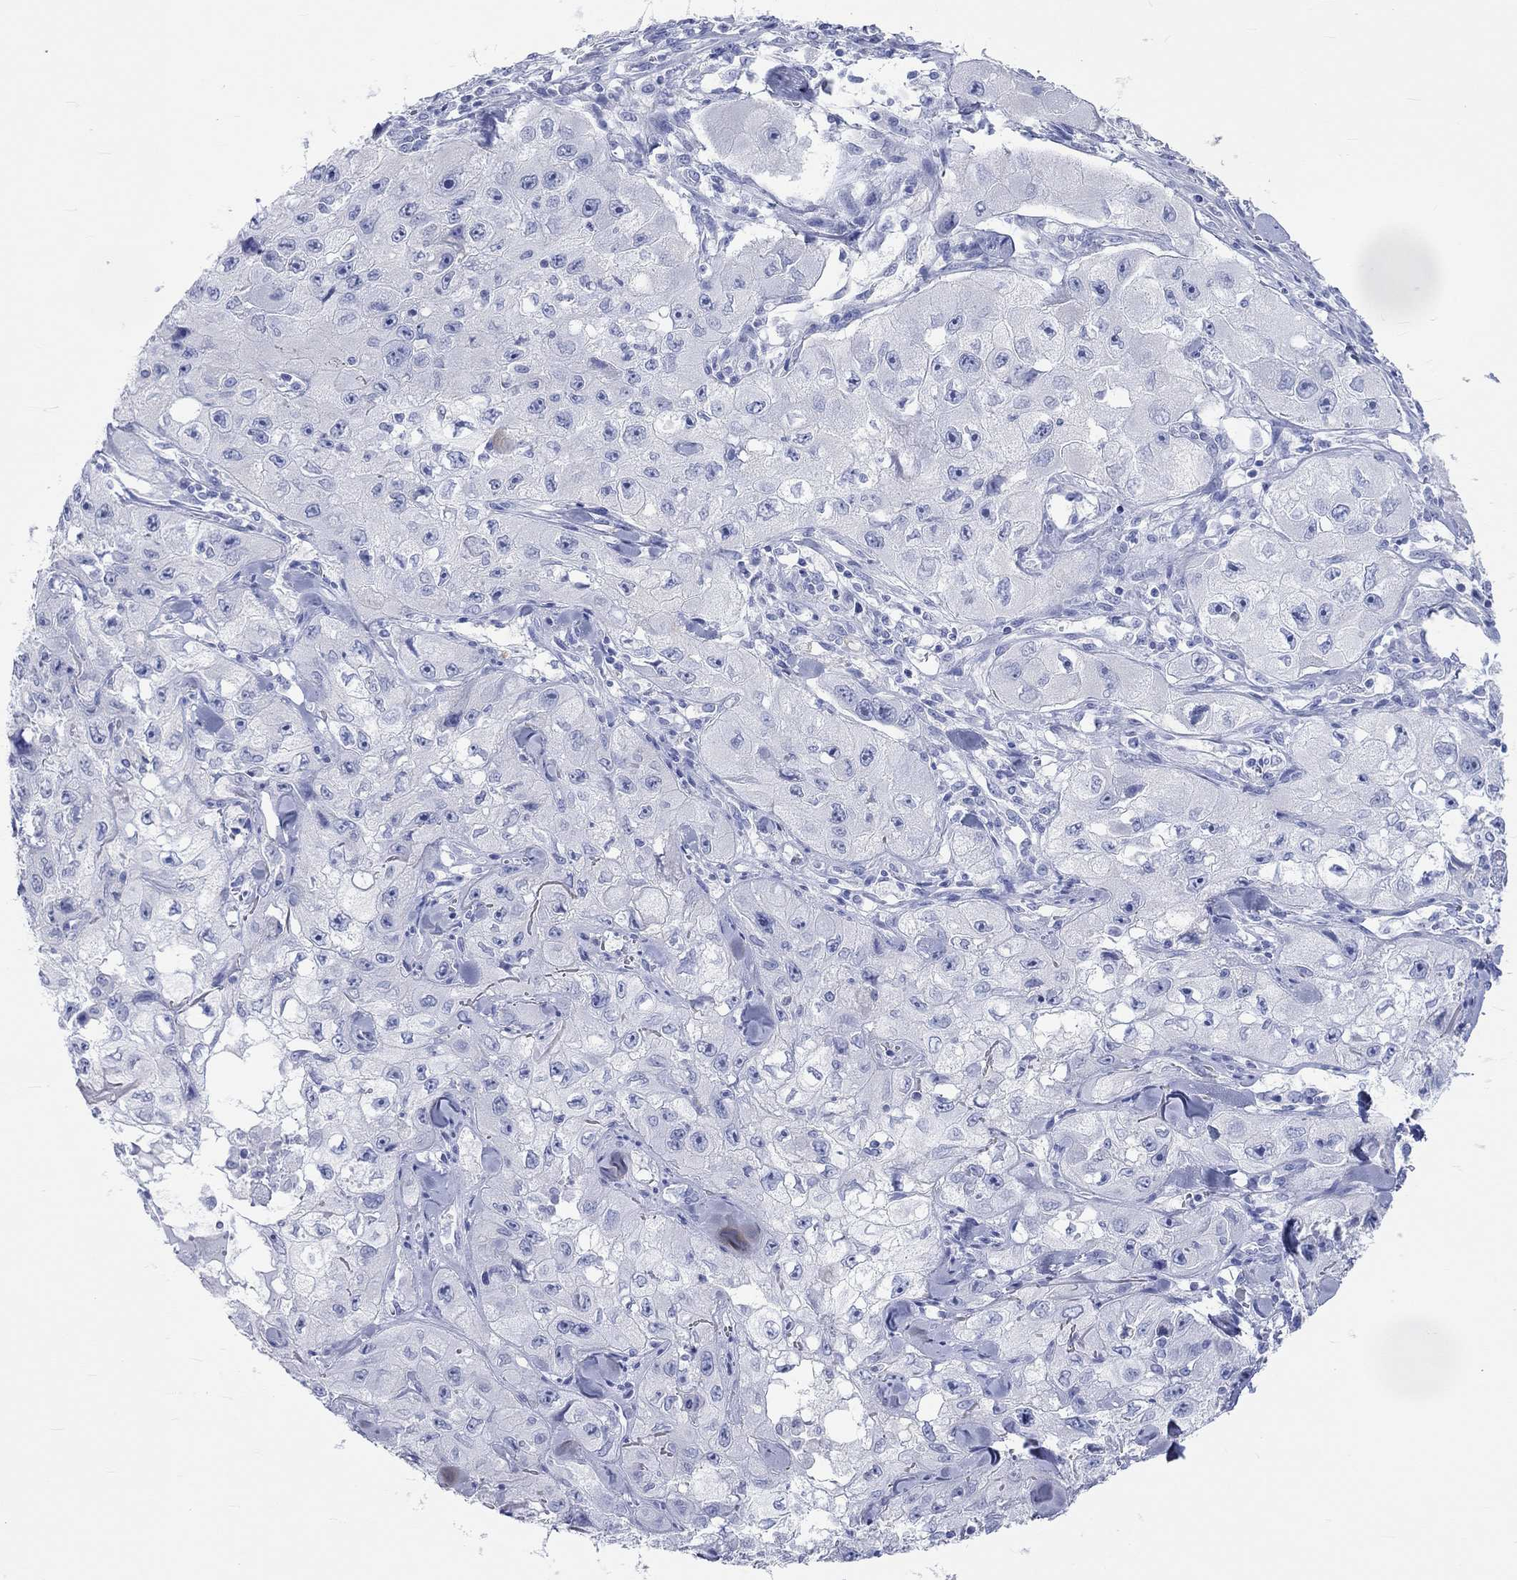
{"staining": {"intensity": "negative", "quantity": "none", "location": "none"}, "tissue": "skin cancer", "cell_type": "Tumor cells", "image_type": "cancer", "snomed": [{"axis": "morphology", "description": "Squamous cell carcinoma, NOS"}, {"axis": "topography", "description": "Skin"}, {"axis": "topography", "description": "Subcutis"}], "caption": "High power microscopy histopathology image of an immunohistochemistry (IHC) photomicrograph of skin squamous cell carcinoma, revealing no significant staining in tumor cells.", "gene": "SPATA9", "patient": {"sex": "male", "age": 73}}